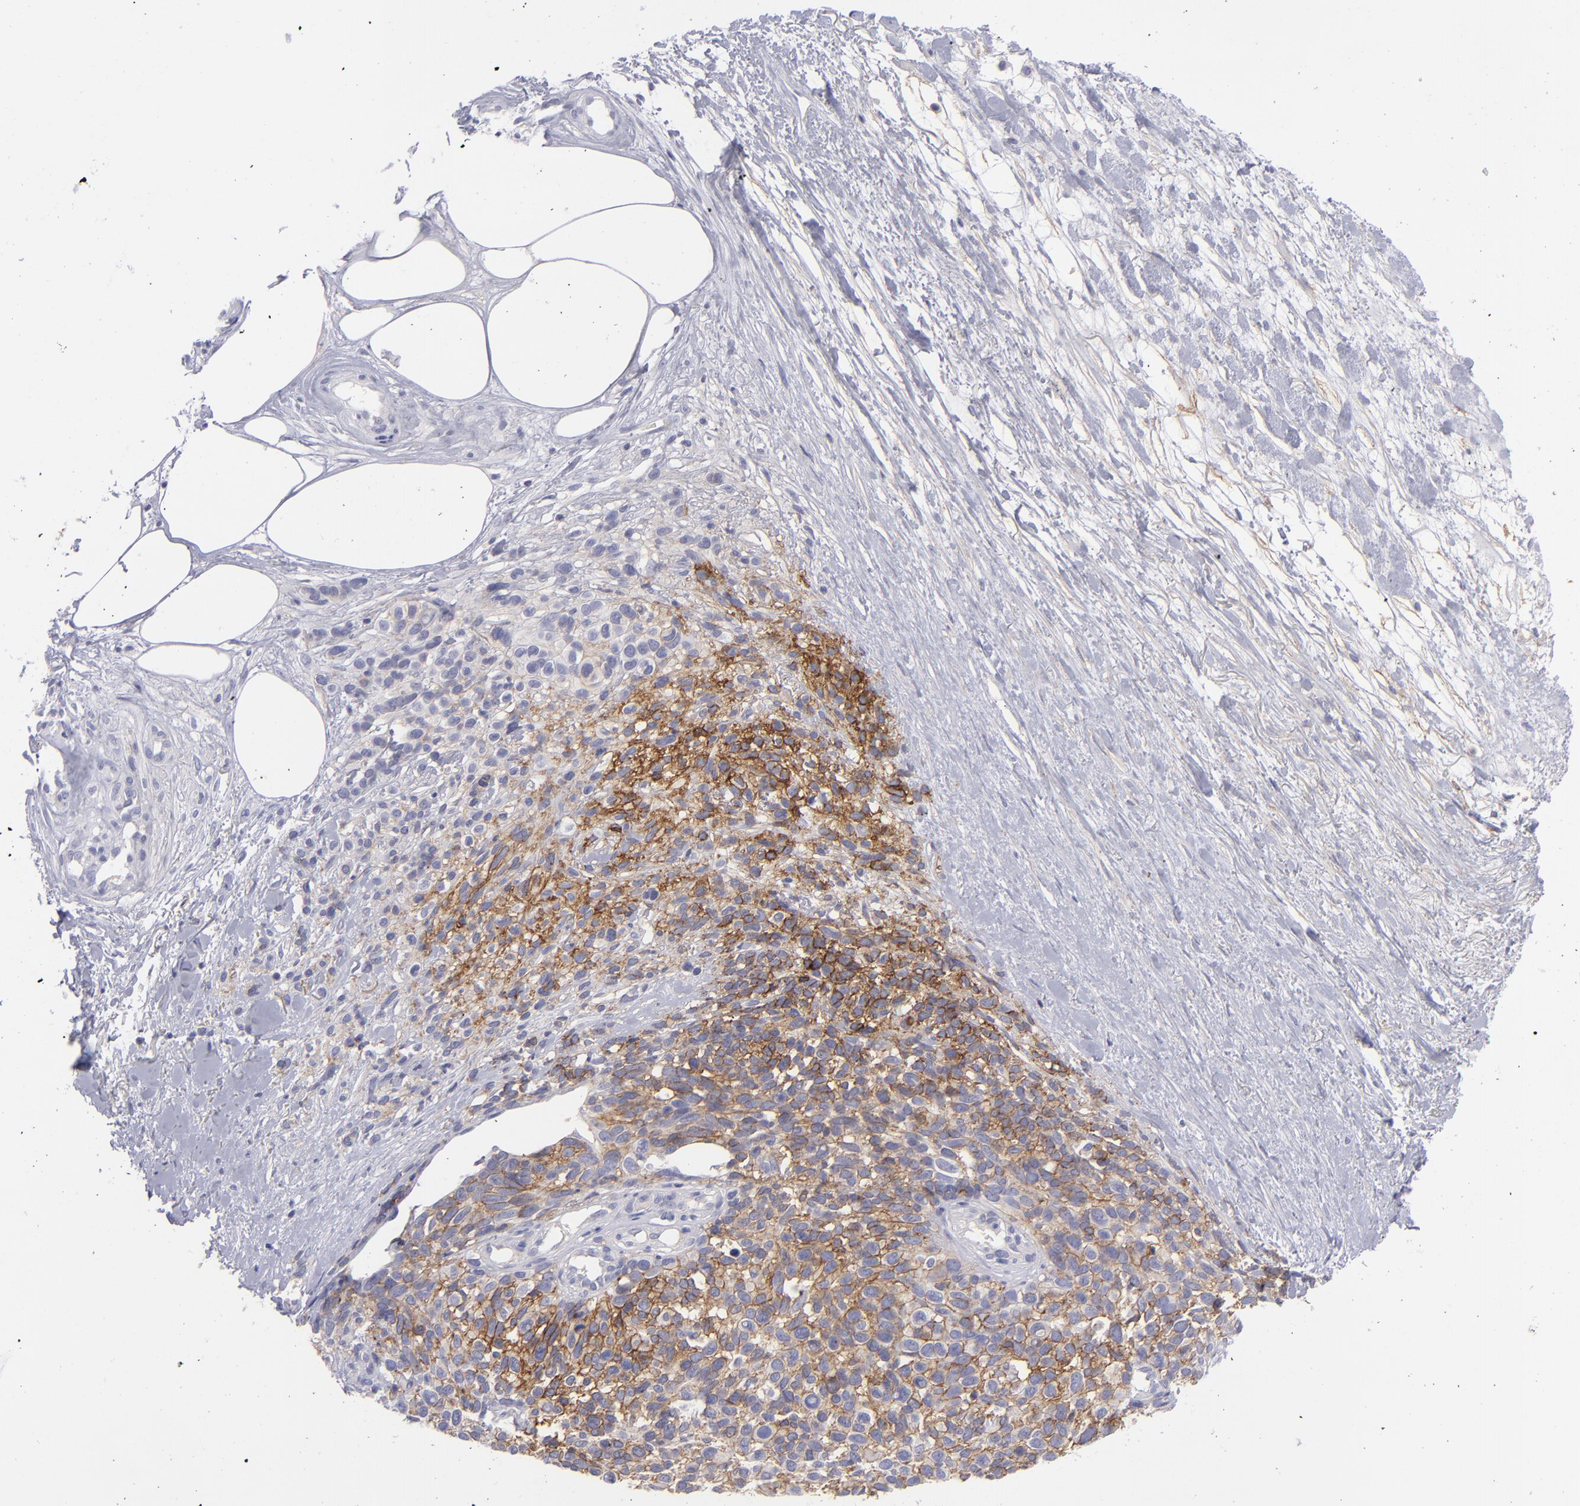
{"staining": {"intensity": "moderate", "quantity": ">75%", "location": "cytoplasmic/membranous"}, "tissue": "melanoma", "cell_type": "Tumor cells", "image_type": "cancer", "snomed": [{"axis": "morphology", "description": "Malignant melanoma, NOS"}, {"axis": "topography", "description": "Skin"}], "caption": "Protein expression by IHC shows moderate cytoplasmic/membranous positivity in about >75% of tumor cells in malignant melanoma. The protein is stained brown, and the nuclei are stained in blue (DAB (3,3'-diaminobenzidine) IHC with brightfield microscopy, high magnification).", "gene": "BSG", "patient": {"sex": "female", "age": 85}}